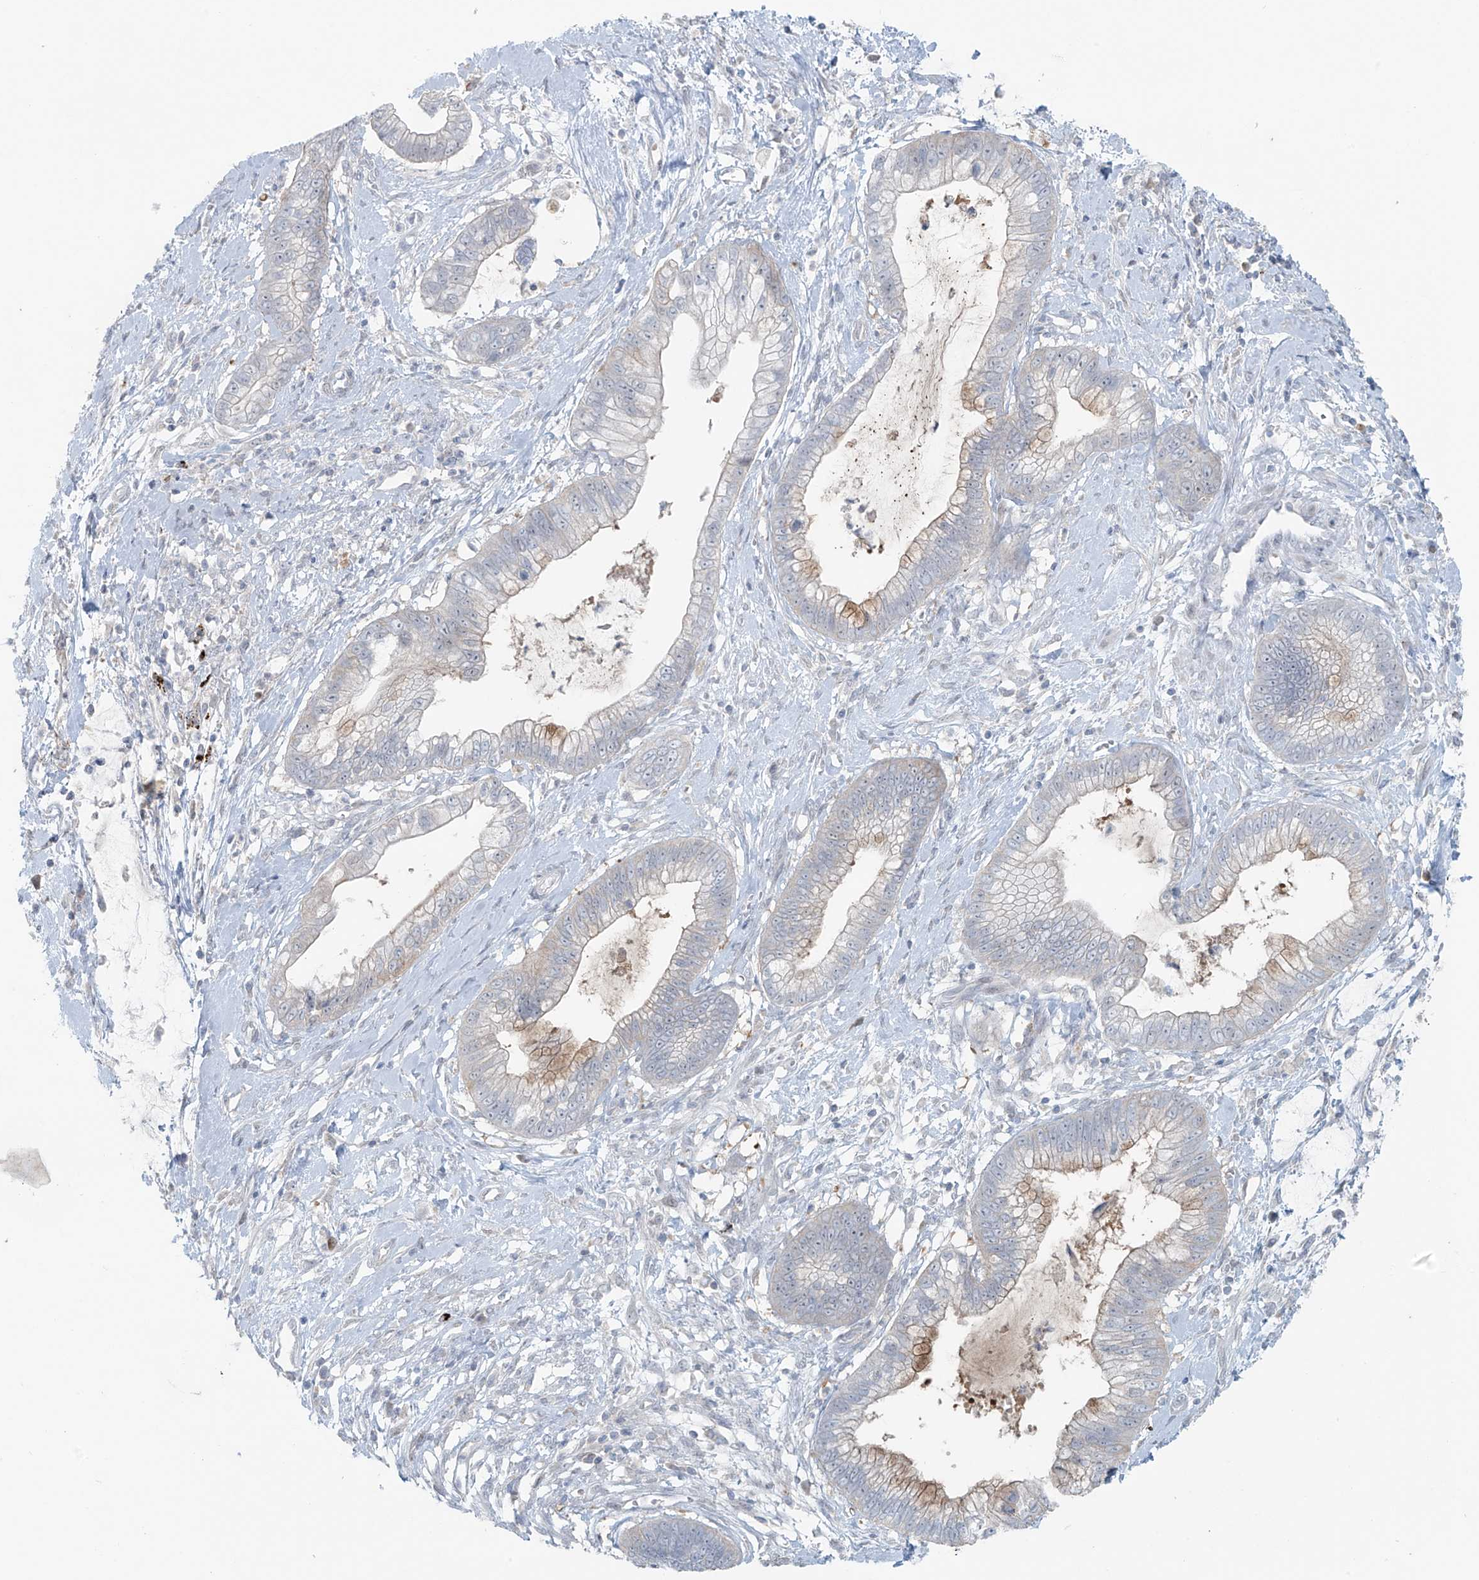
{"staining": {"intensity": "moderate", "quantity": "<25%", "location": "cytoplasmic/membranous"}, "tissue": "cervical cancer", "cell_type": "Tumor cells", "image_type": "cancer", "snomed": [{"axis": "morphology", "description": "Adenocarcinoma, NOS"}, {"axis": "topography", "description": "Cervix"}], "caption": "This is a photomicrograph of immunohistochemistry (IHC) staining of adenocarcinoma (cervical), which shows moderate expression in the cytoplasmic/membranous of tumor cells.", "gene": "PPAT", "patient": {"sex": "female", "age": 44}}